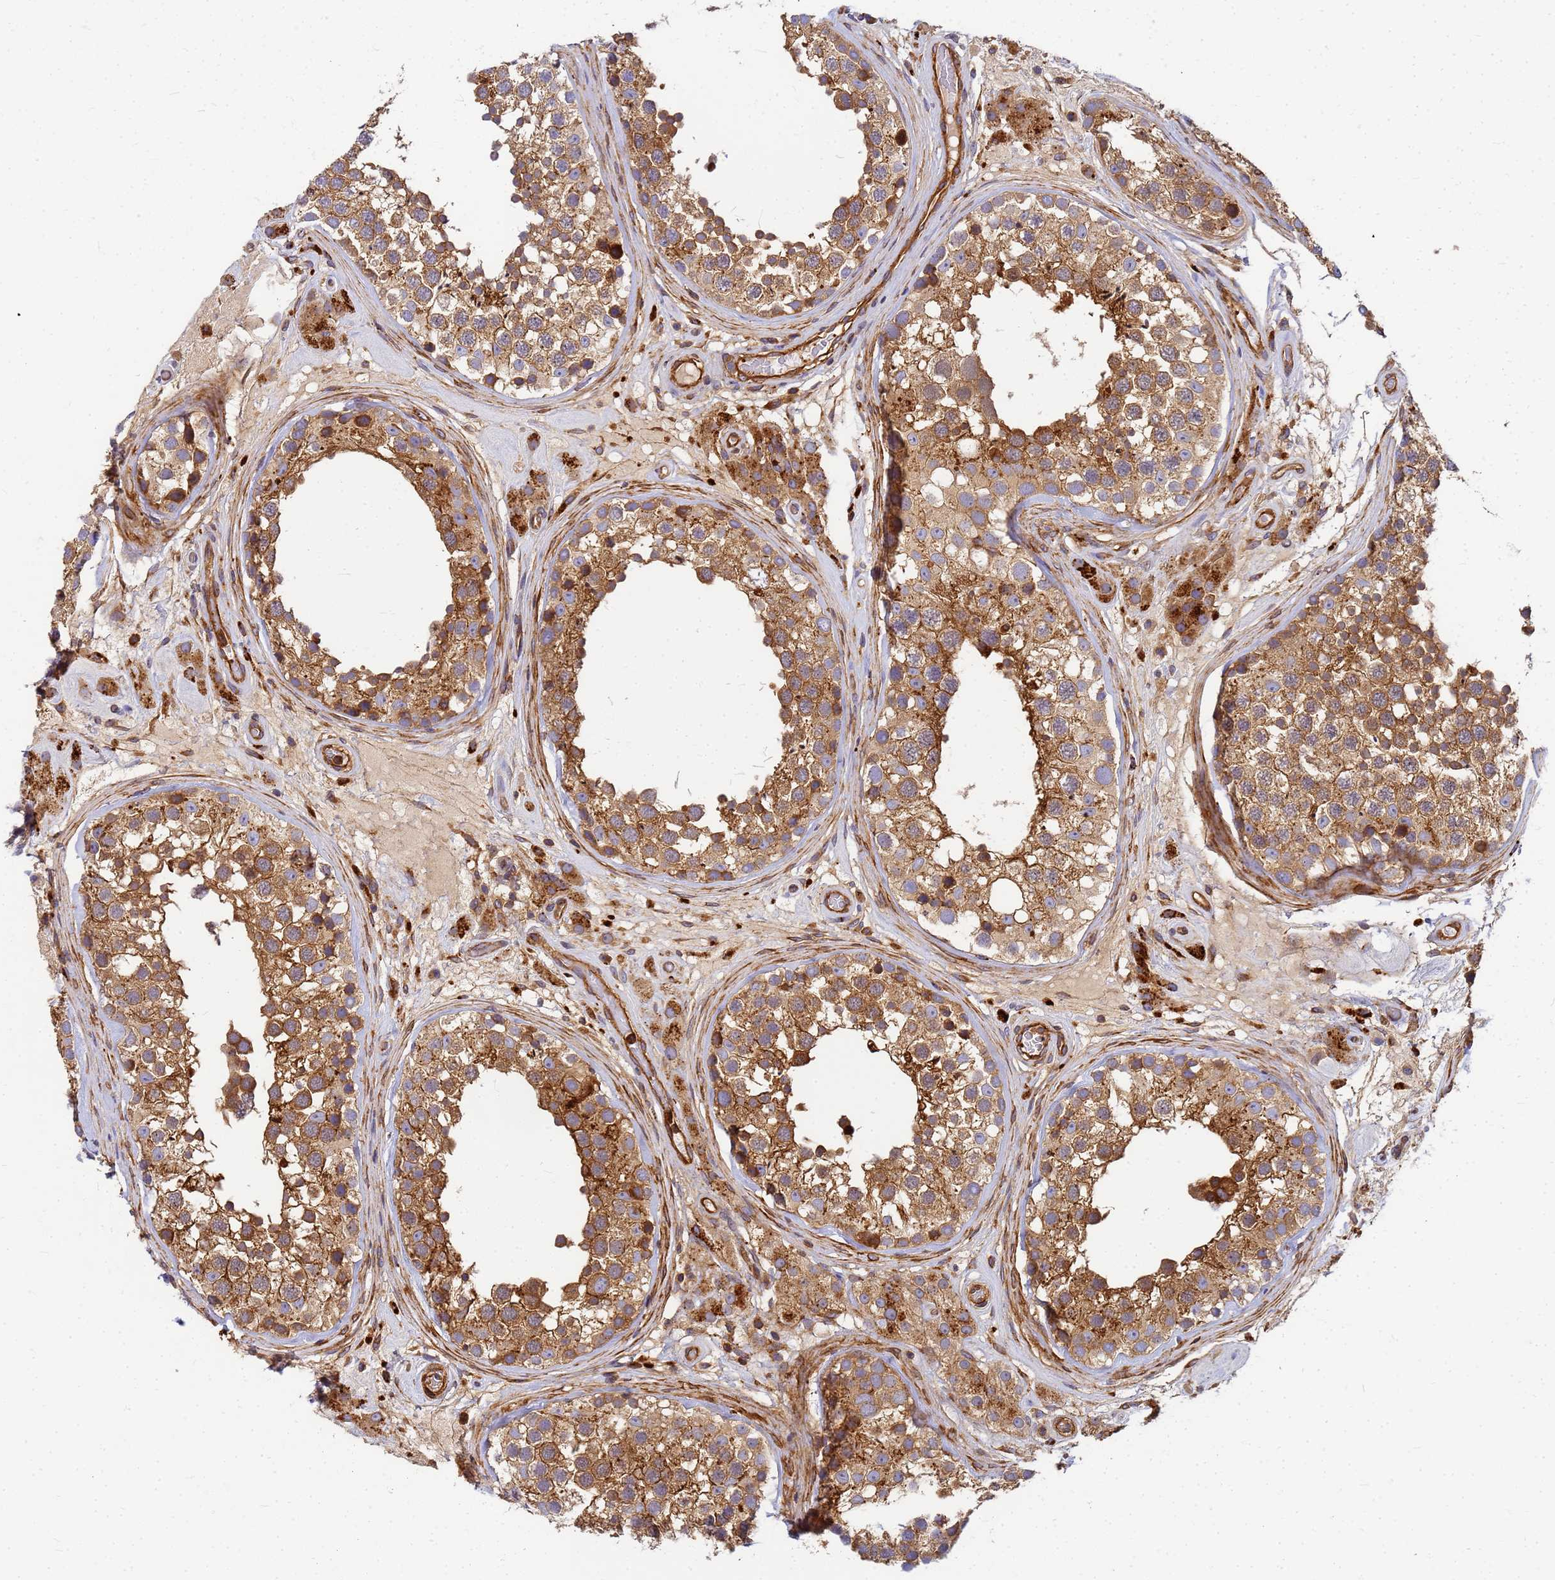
{"staining": {"intensity": "strong", "quantity": ">75%", "location": "cytoplasmic/membranous"}, "tissue": "testis", "cell_type": "Cells in seminiferous ducts", "image_type": "normal", "snomed": [{"axis": "morphology", "description": "Normal tissue, NOS"}, {"axis": "topography", "description": "Testis"}], "caption": "Strong cytoplasmic/membranous staining is seen in approximately >75% of cells in seminiferous ducts in benign testis.", "gene": "C2CD5", "patient": {"sex": "male", "age": 46}}